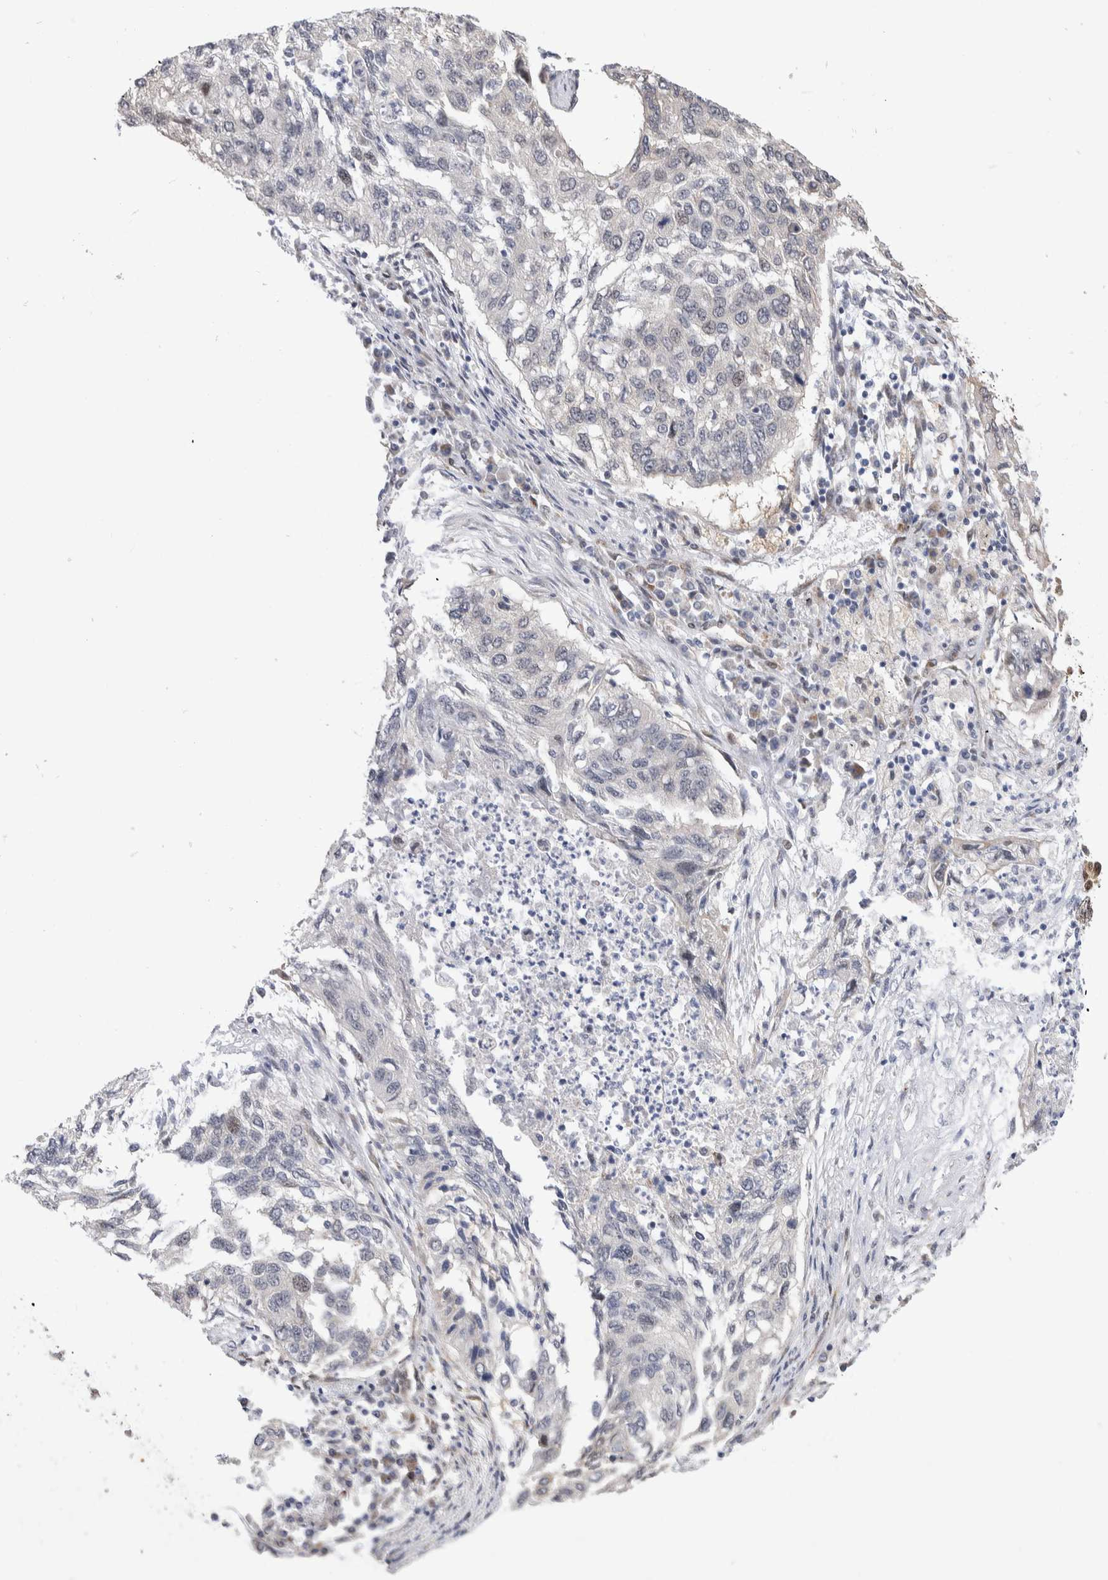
{"staining": {"intensity": "negative", "quantity": "none", "location": "none"}, "tissue": "lung cancer", "cell_type": "Tumor cells", "image_type": "cancer", "snomed": [{"axis": "morphology", "description": "Squamous cell carcinoma, NOS"}, {"axis": "topography", "description": "Lung"}], "caption": "Immunohistochemistry (IHC) photomicrograph of lung squamous cell carcinoma stained for a protein (brown), which shows no positivity in tumor cells.", "gene": "NSMAF", "patient": {"sex": "female", "age": 63}}